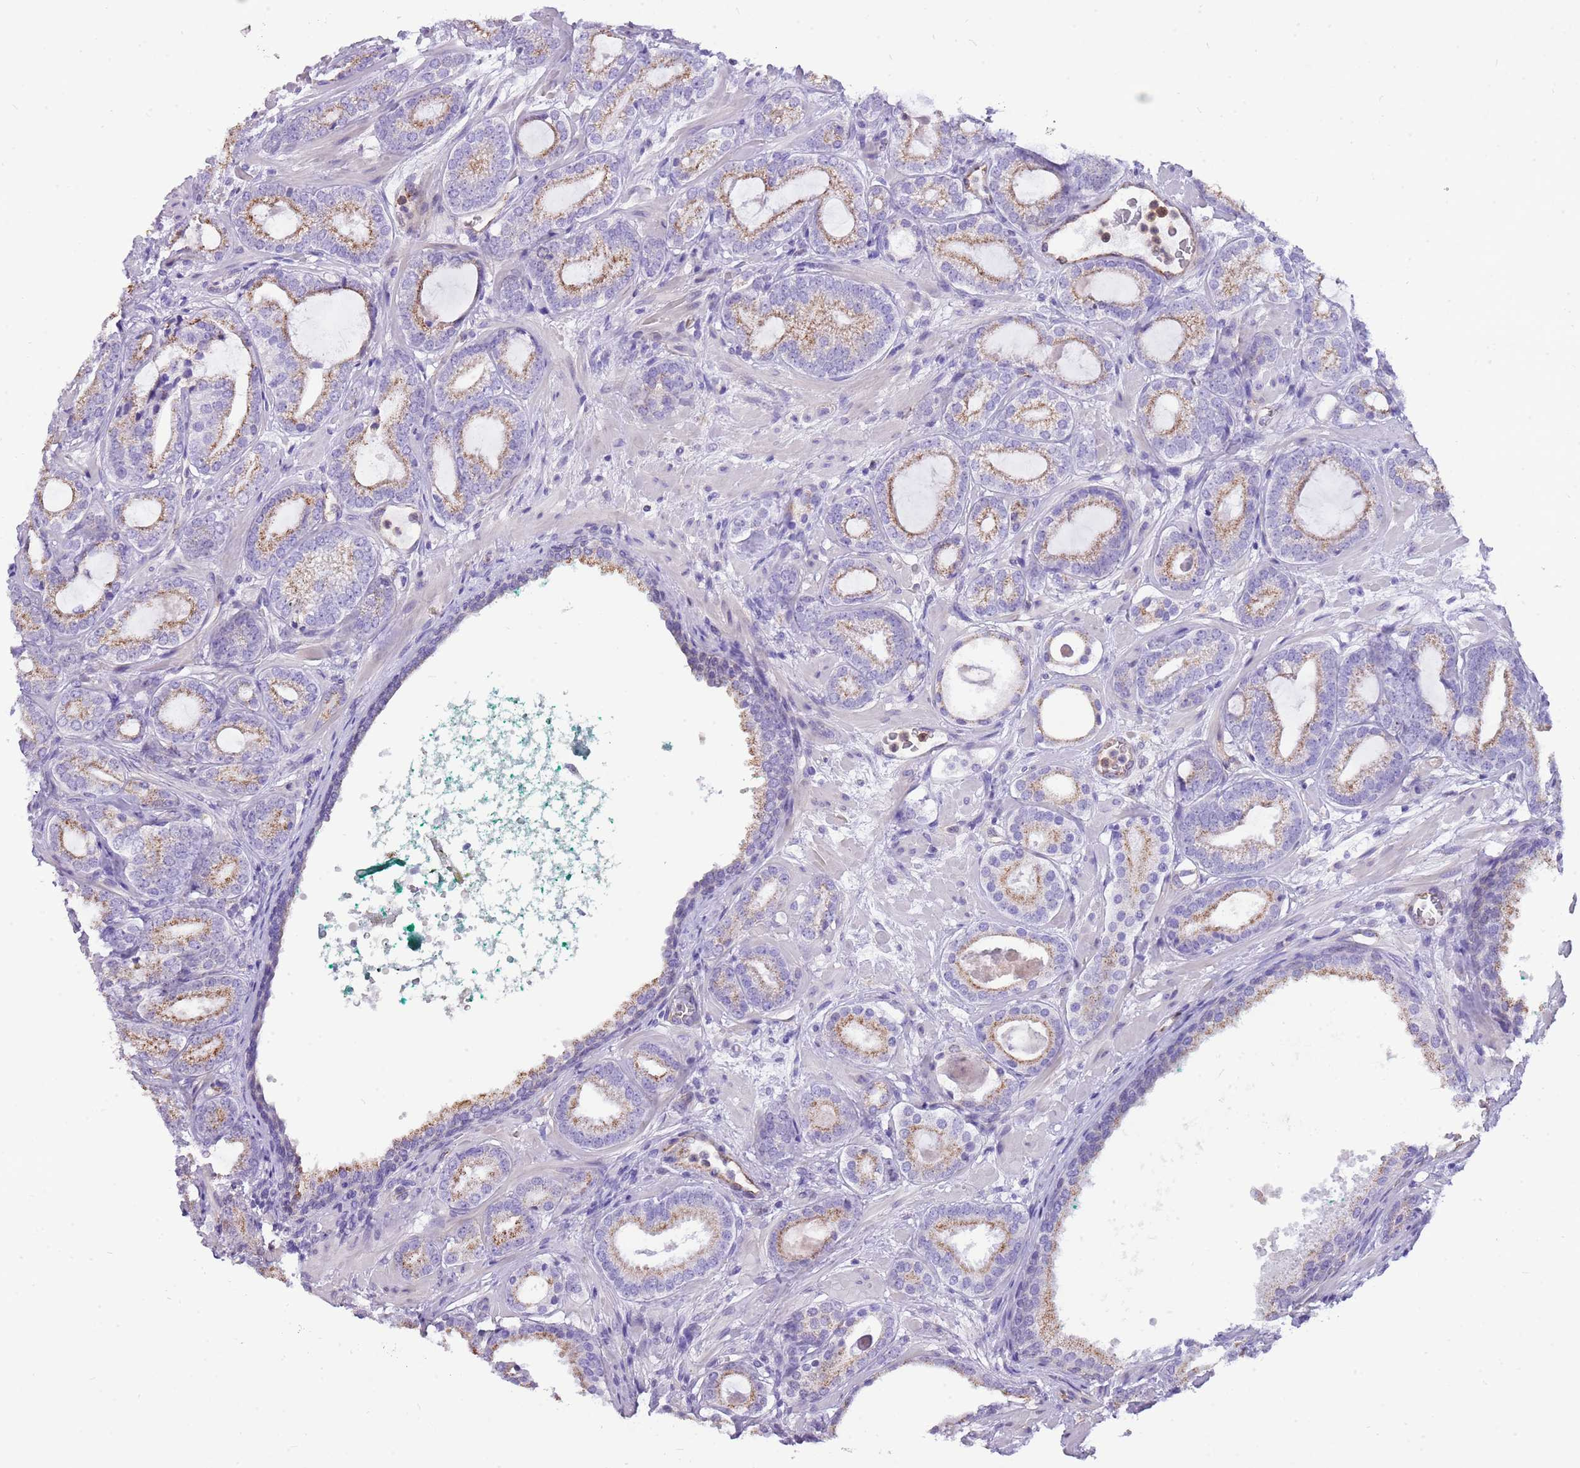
{"staining": {"intensity": "moderate", "quantity": "25%-75%", "location": "cytoplasmic/membranous"}, "tissue": "prostate cancer", "cell_type": "Tumor cells", "image_type": "cancer", "snomed": [{"axis": "morphology", "description": "Adenocarcinoma, High grade"}, {"axis": "topography", "description": "Prostate"}], "caption": "Protein staining by immunohistochemistry (IHC) reveals moderate cytoplasmic/membranous staining in about 25%-75% of tumor cells in prostate cancer (adenocarcinoma (high-grade)).", "gene": "PCNX1", "patient": {"sex": "male", "age": 60}}